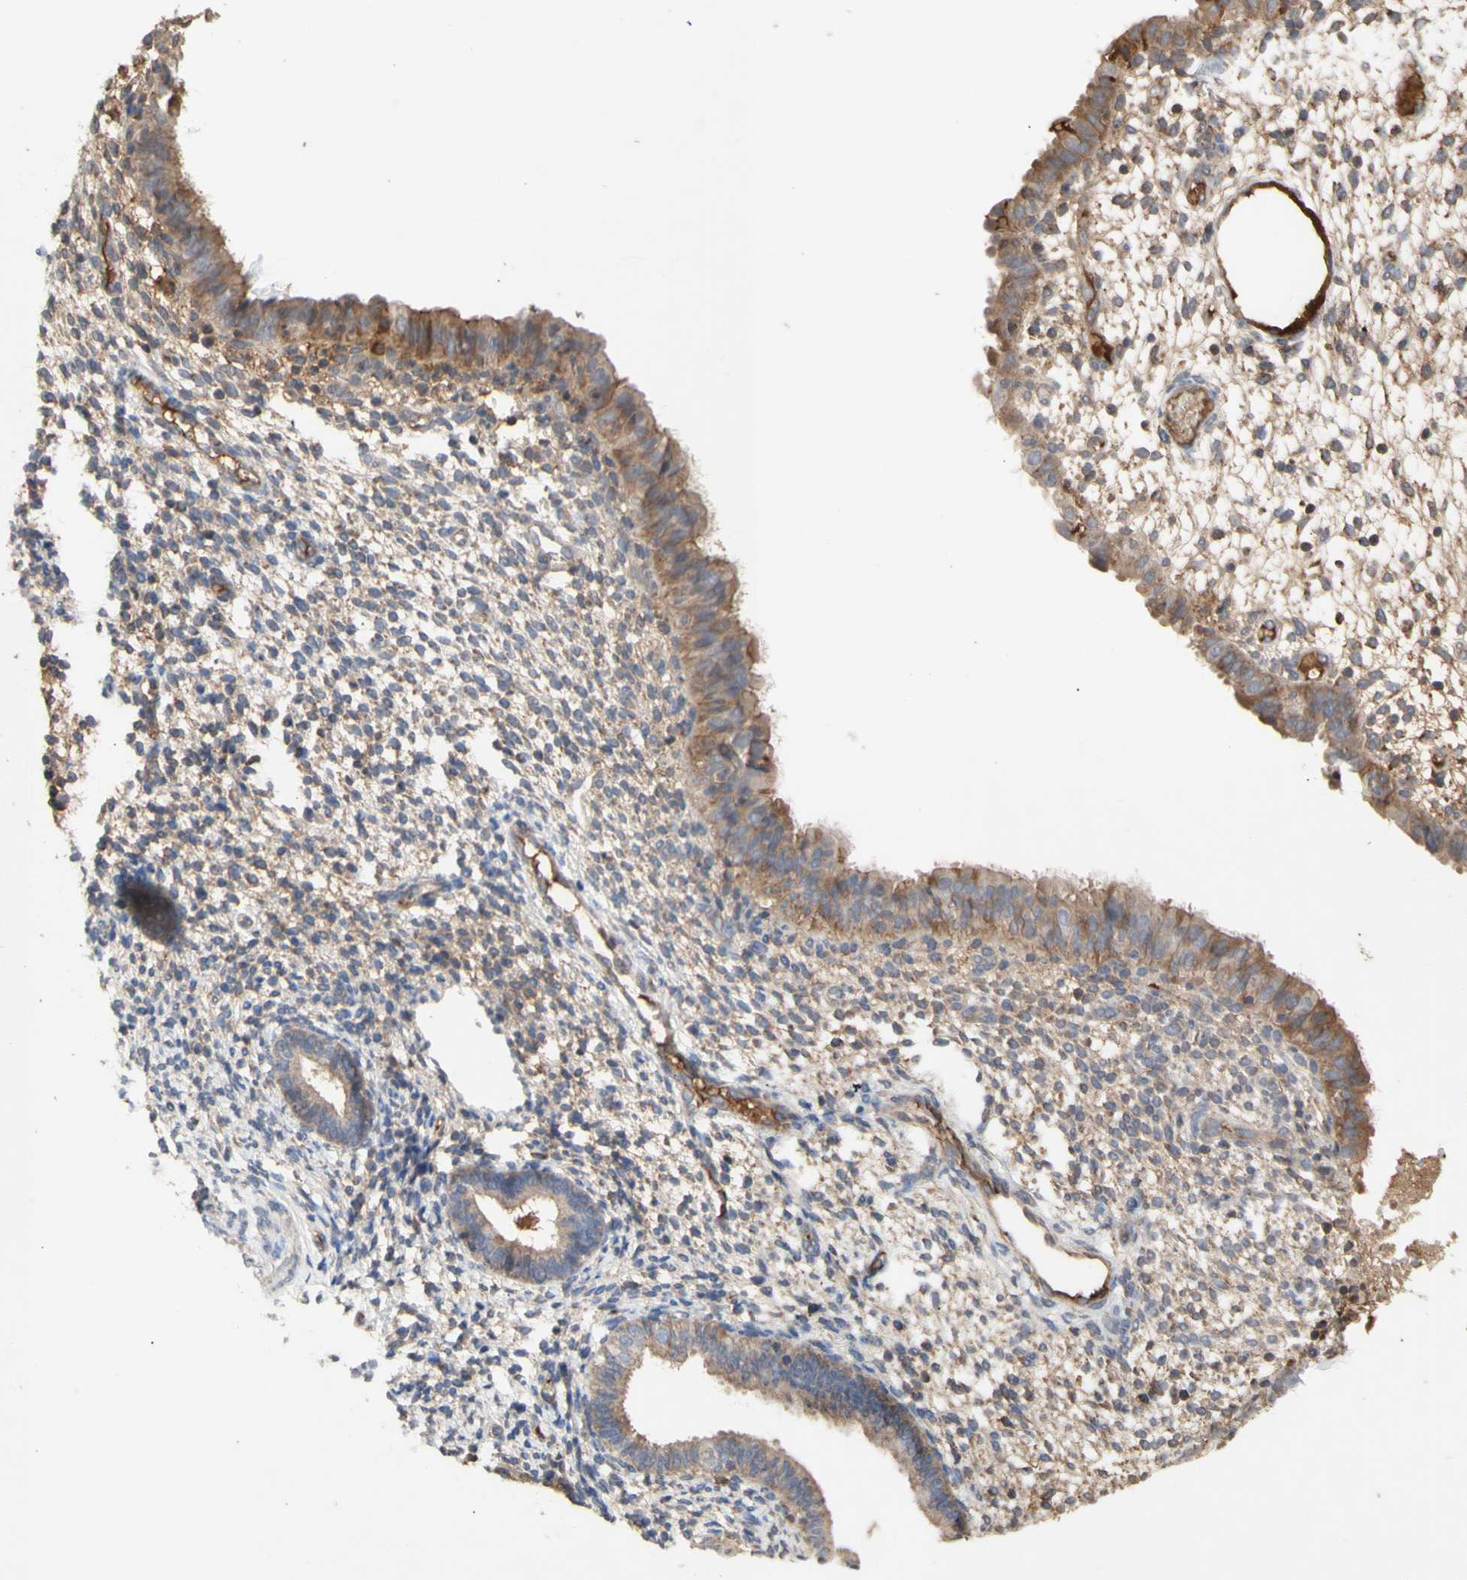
{"staining": {"intensity": "moderate", "quantity": "<25%", "location": "cytoplasmic/membranous"}, "tissue": "endometrium", "cell_type": "Cells in endometrial stroma", "image_type": "normal", "snomed": [{"axis": "morphology", "description": "Normal tissue, NOS"}, {"axis": "topography", "description": "Endometrium"}], "caption": "Cells in endometrial stroma display low levels of moderate cytoplasmic/membranous expression in approximately <25% of cells in normal human endometrium.", "gene": "NECTIN3", "patient": {"sex": "female", "age": 61}}